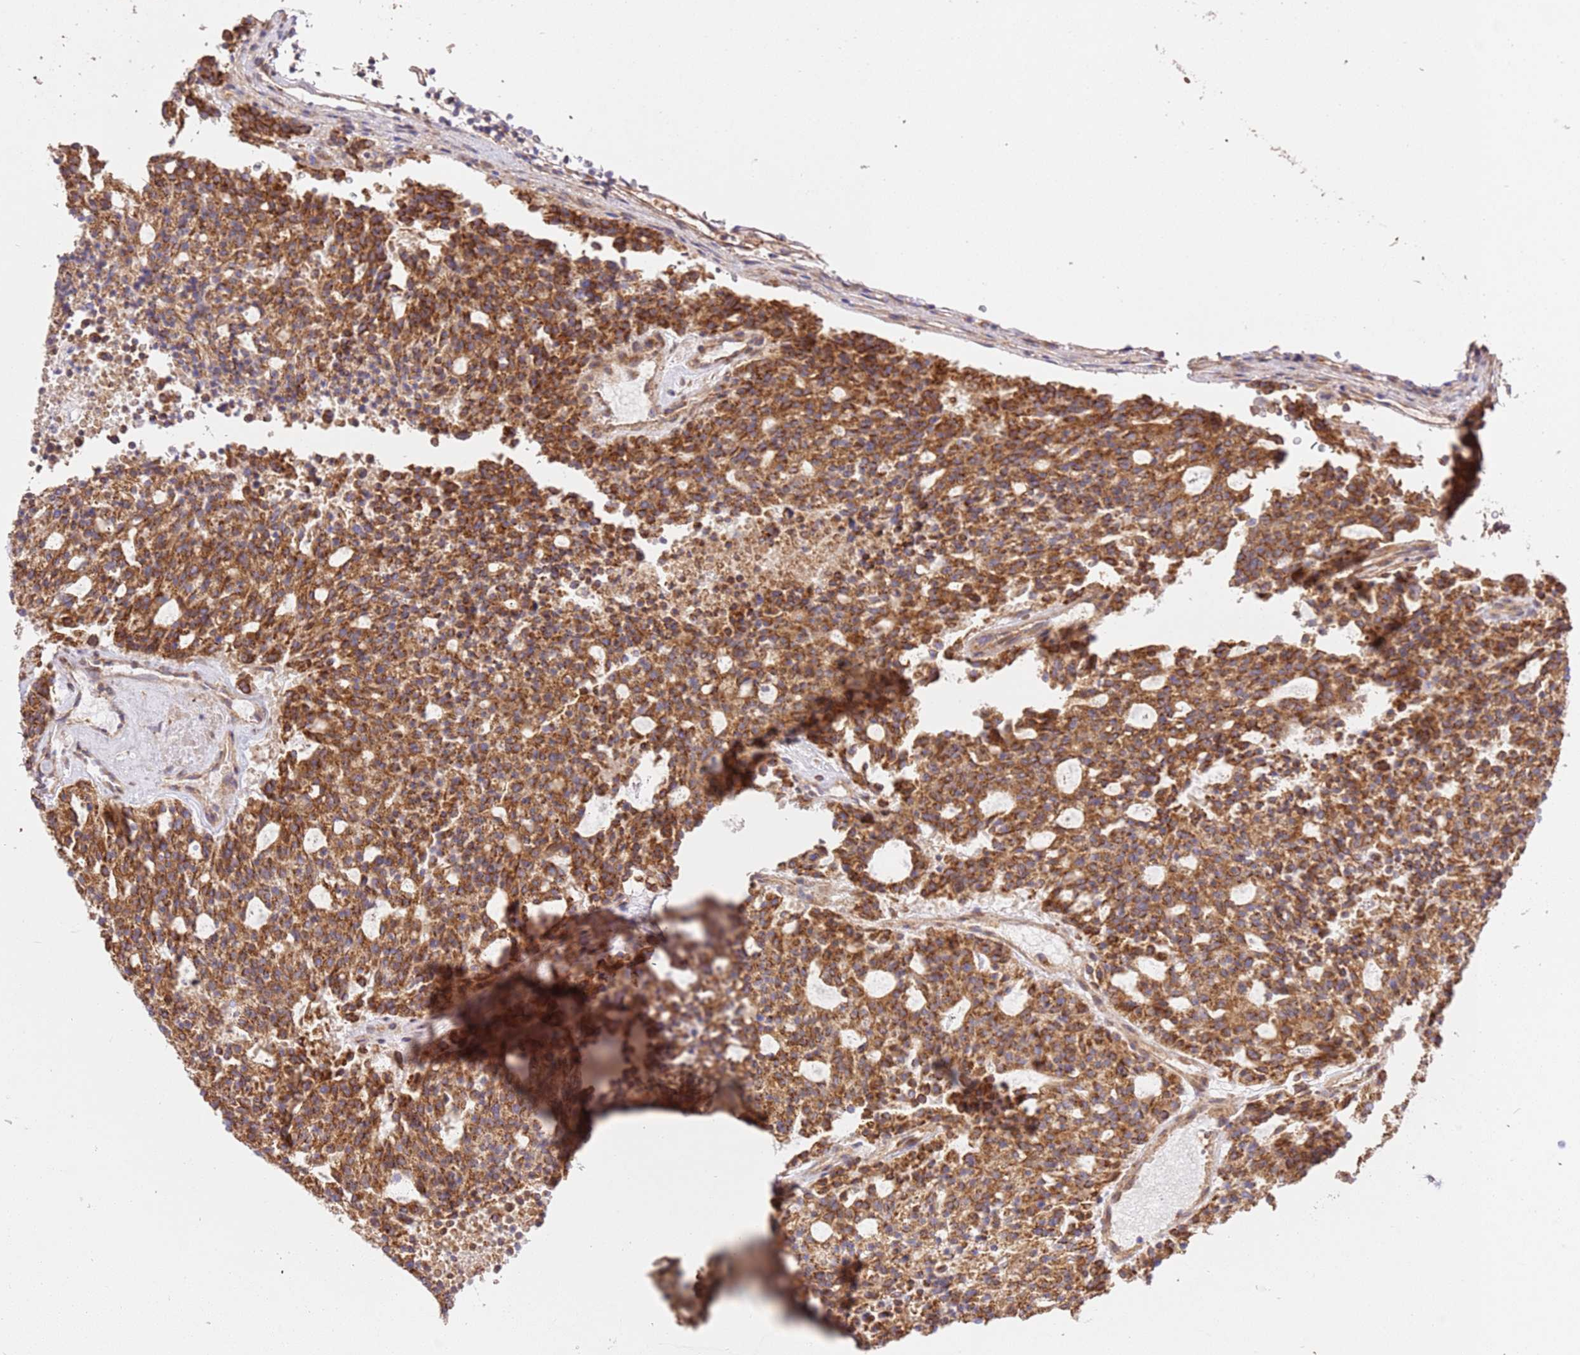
{"staining": {"intensity": "strong", "quantity": ">75%", "location": "cytoplasmic/membranous"}, "tissue": "carcinoid", "cell_type": "Tumor cells", "image_type": "cancer", "snomed": [{"axis": "morphology", "description": "Carcinoid, malignant, NOS"}, {"axis": "topography", "description": "Pancreas"}], "caption": "Carcinoid (malignant) was stained to show a protein in brown. There is high levels of strong cytoplasmic/membranous expression in about >75% of tumor cells.", "gene": "ZBTB39", "patient": {"sex": "female", "age": 54}}